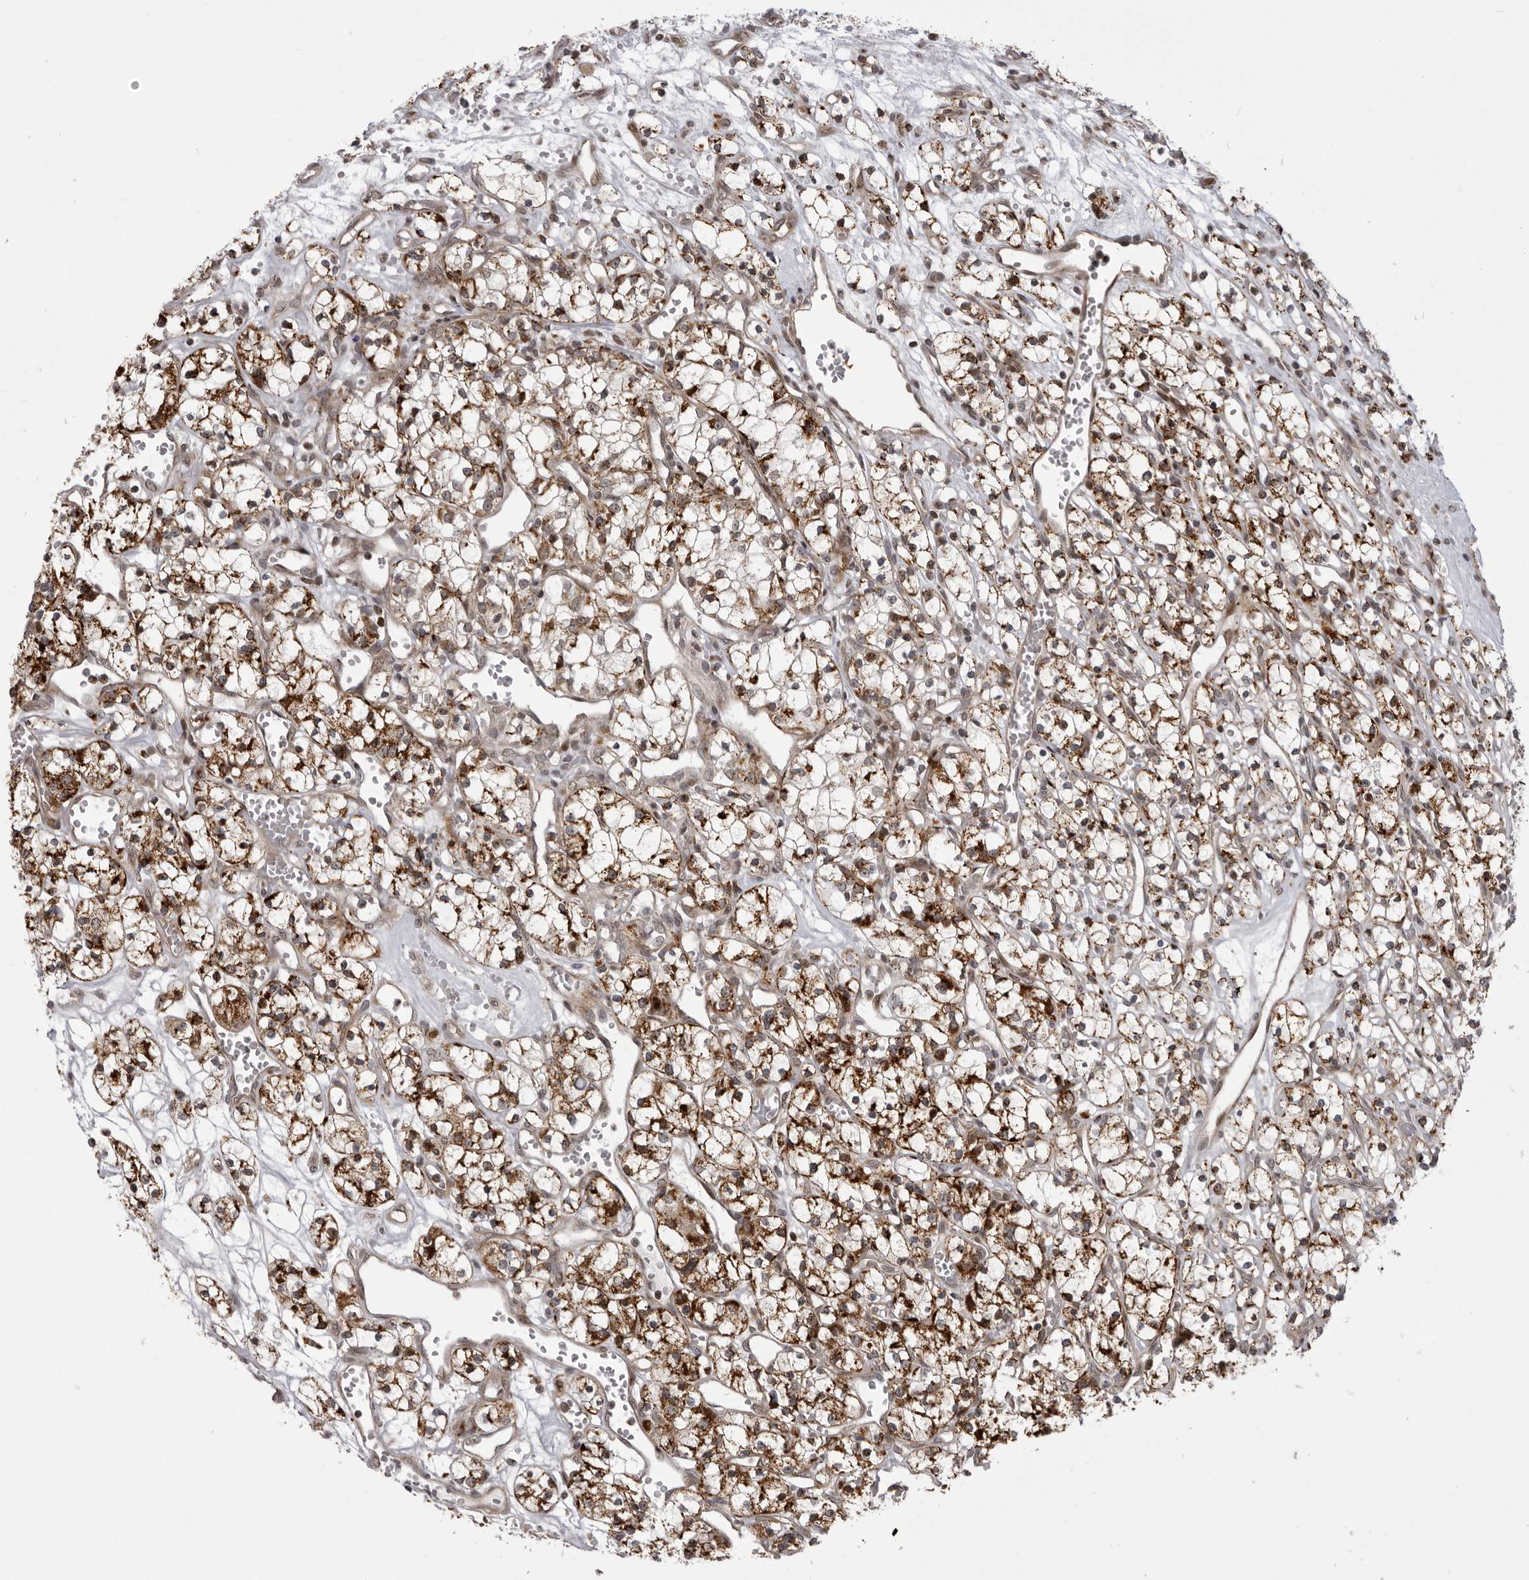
{"staining": {"intensity": "strong", "quantity": ">75%", "location": "cytoplasmic/membranous"}, "tissue": "renal cancer", "cell_type": "Tumor cells", "image_type": "cancer", "snomed": [{"axis": "morphology", "description": "Adenocarcinoma, NOS"}, {"axis": "topography", "description": "Kidney"}], "caption": "Protein expression analysis of renal adenocarcinoma demonstrates strong cytoplasmic/membranous staining in approximately >75% of tumor cells.", "gene": "C1orf109", "patient": {"sex": "female", "age": 59}}